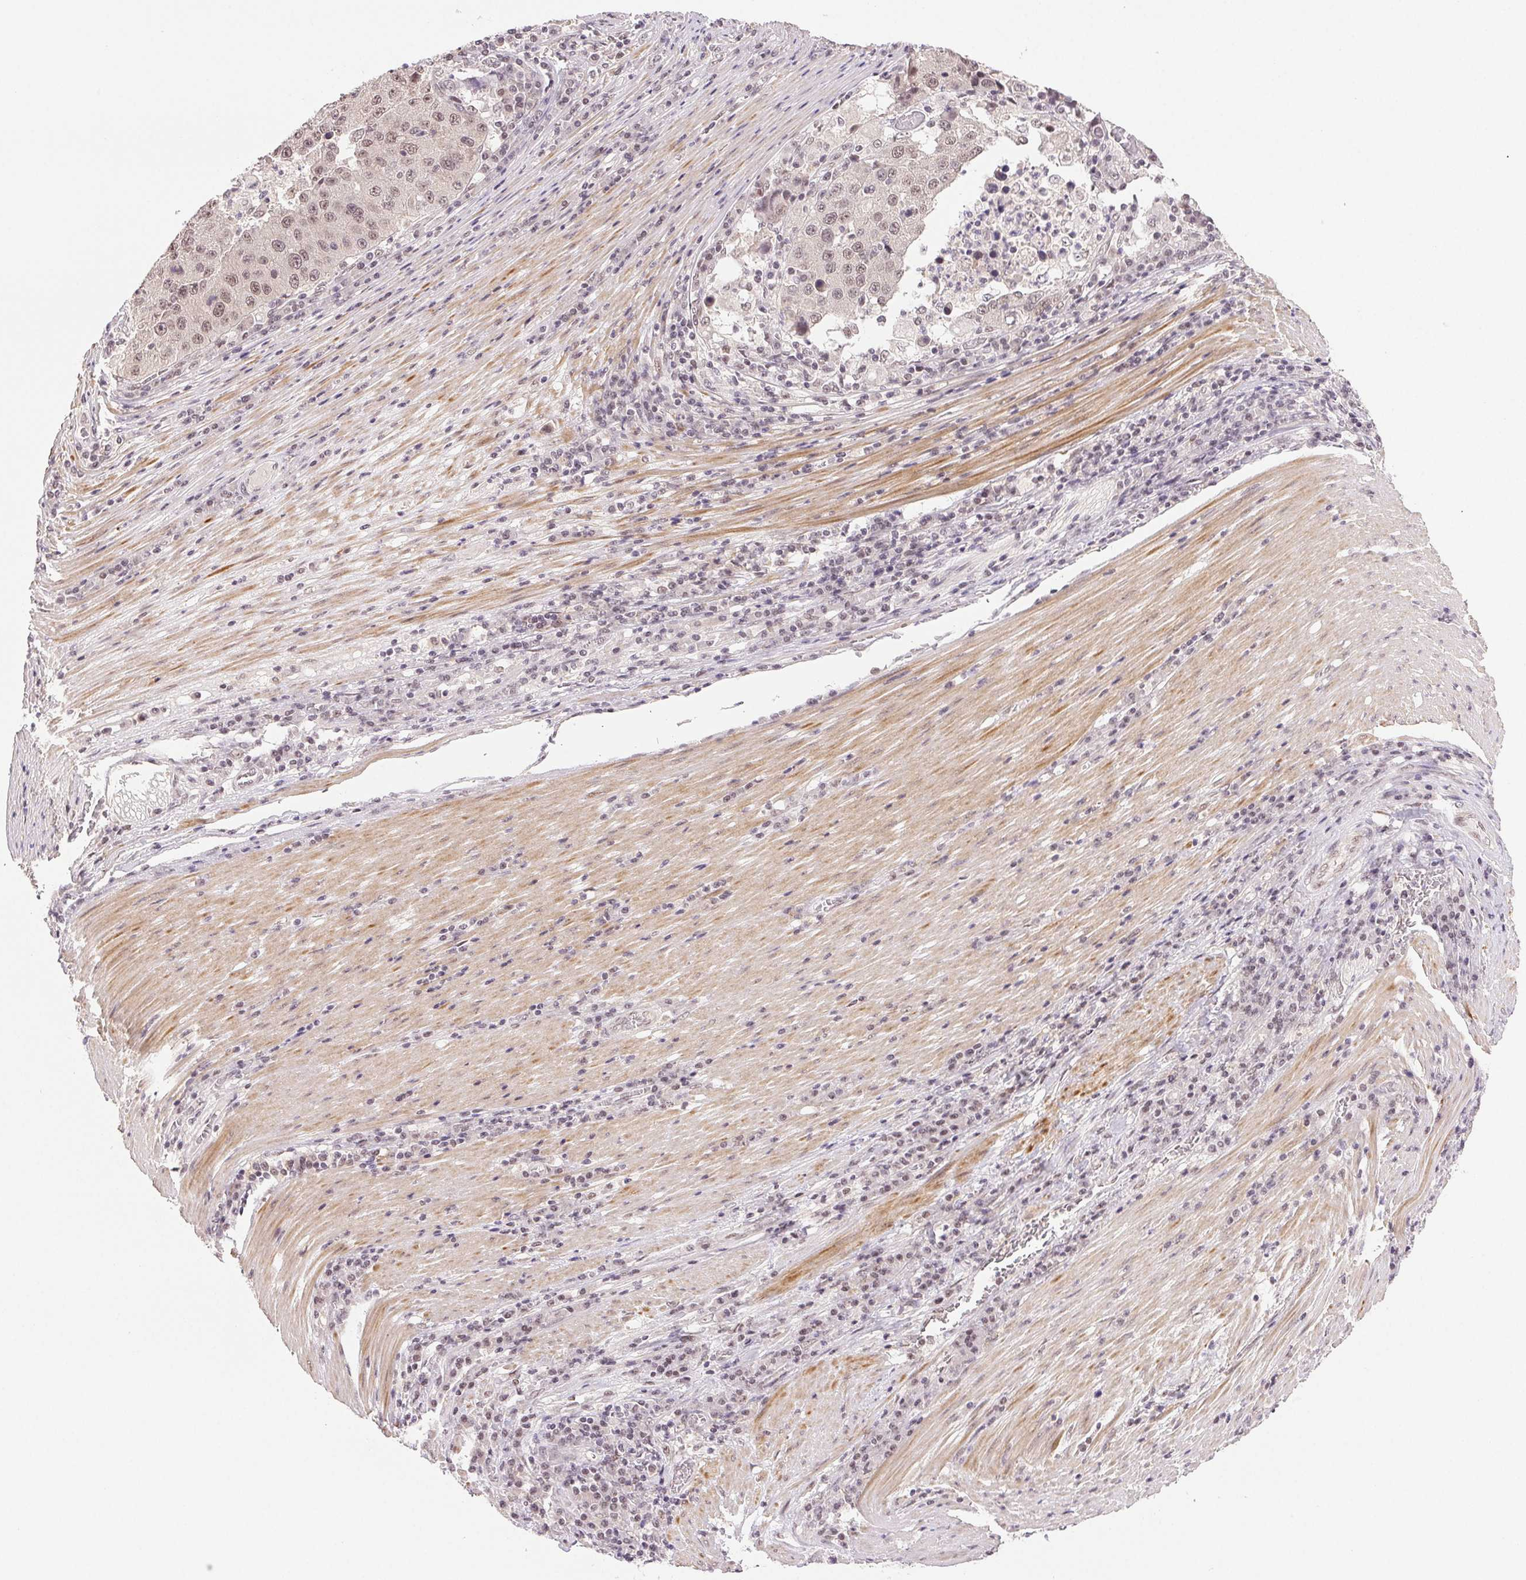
{"staining": {"intensity": "moderate", "quantity": ">75%", "location": "nuclear"}, "tissue": "stomach cancer", "cell_type": "Tumor cells", "image_type": "cancer", "snomed": [{"axis": "morphology", "description": "Adenocarcinoma, NOS"}, {"axis": "topography", "description": "Stomach"}], "caption": "Adenocarcinoma (stomach) stained with immunohistochemistry (IHC) exhibits moderate nuclear positivity in approximately >75% of tumor cells.", "gene": "PRPF18", "patient": {"sex": "male", "age": 71}}